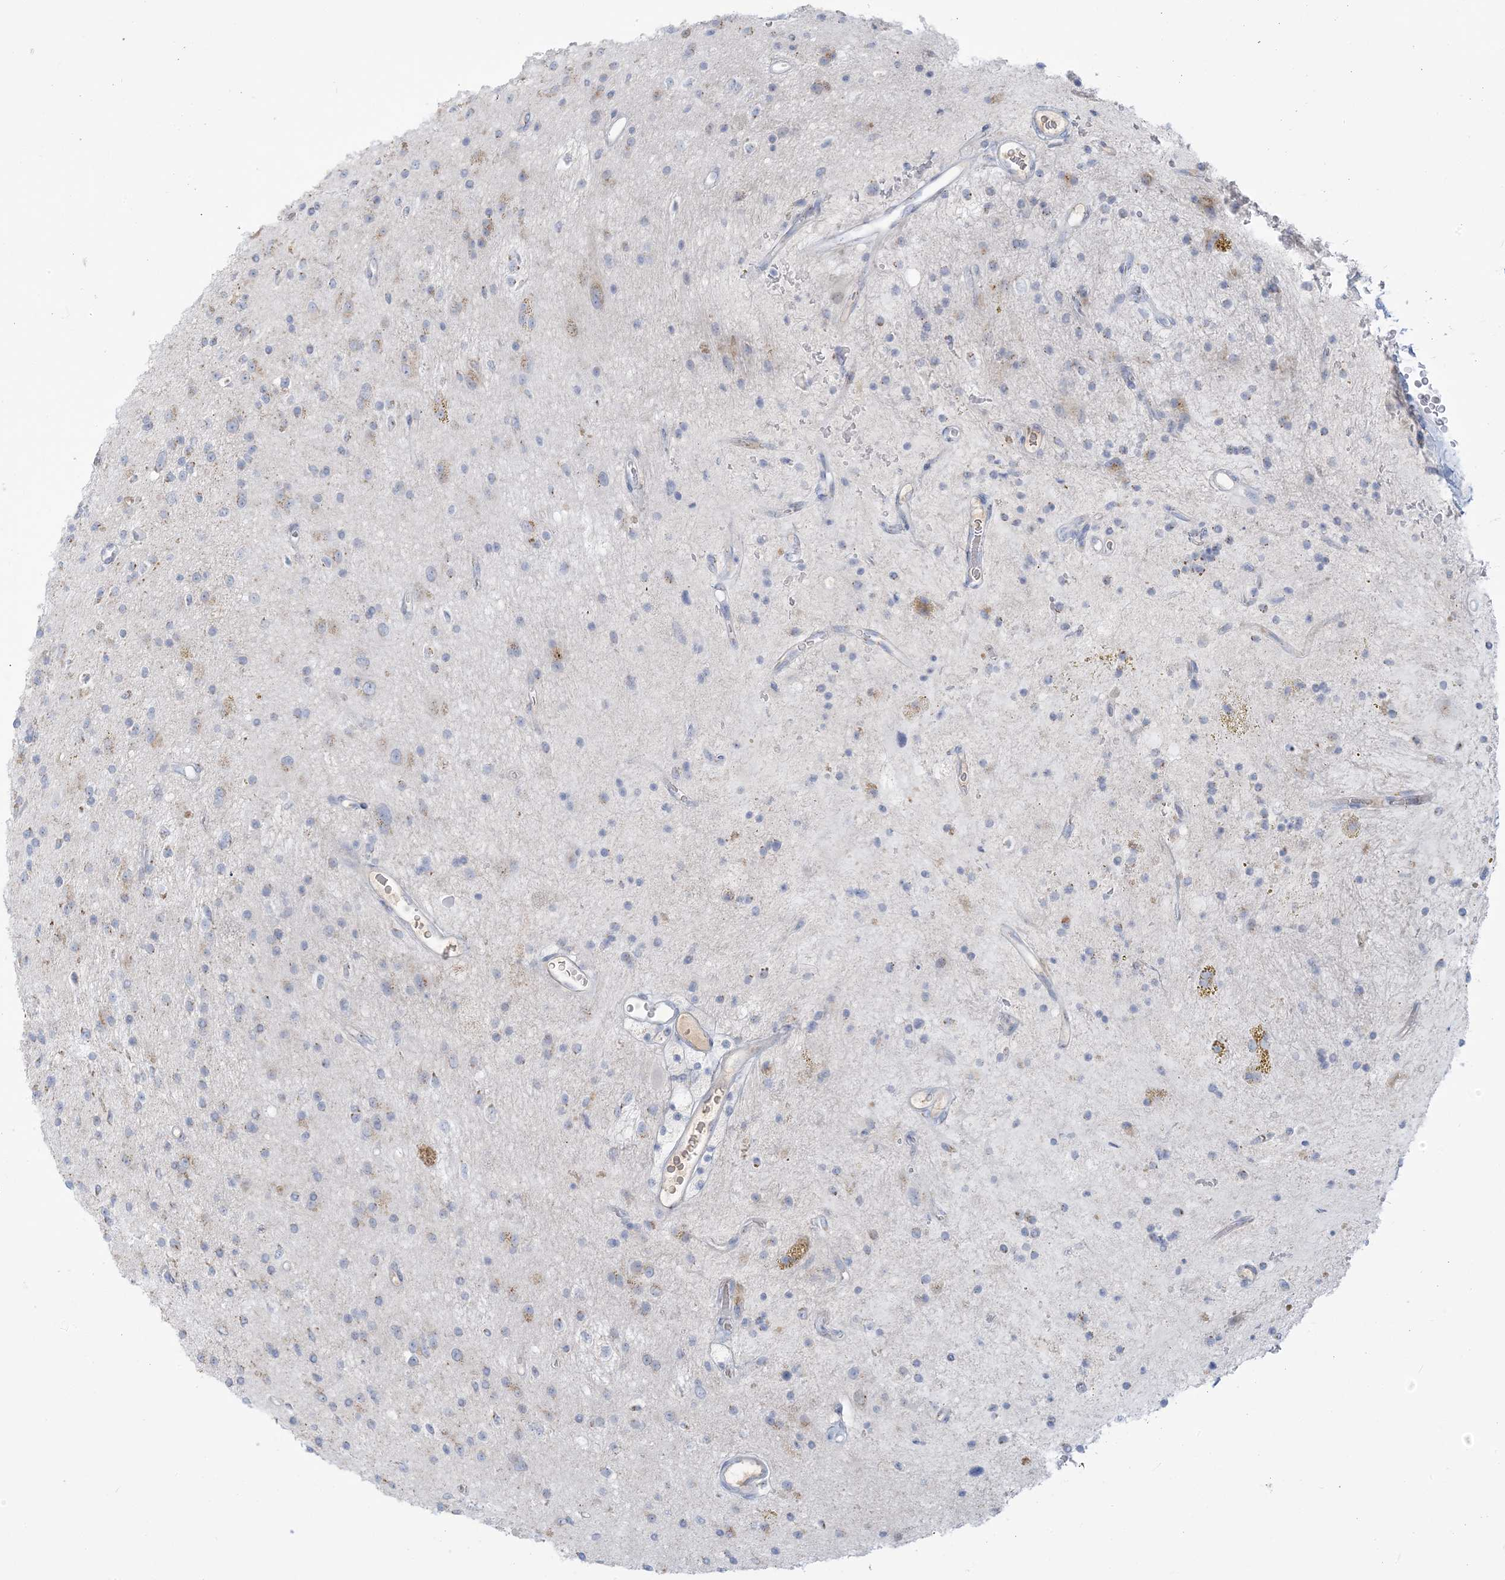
{"staining": {"intensity": "negative", "quantity": "none", "location": "none"}, "tissue": "glioma", "cell_type": "Tumor cells", "image_type": "cancer", "snomed": [{"axis": "morphology", "description": "Glioma, malignant, High grade"}, {"axis": "topography", "description": "Brain"}], "caption": "Immunohistochemistry histopathology image of neoplastic tissue: high-grade glioma (malignant) stained with DAB shows no significant protein expression in tumor cells.", "gene": "SCML1", "patient": {"sex": "male", "age": 34}}